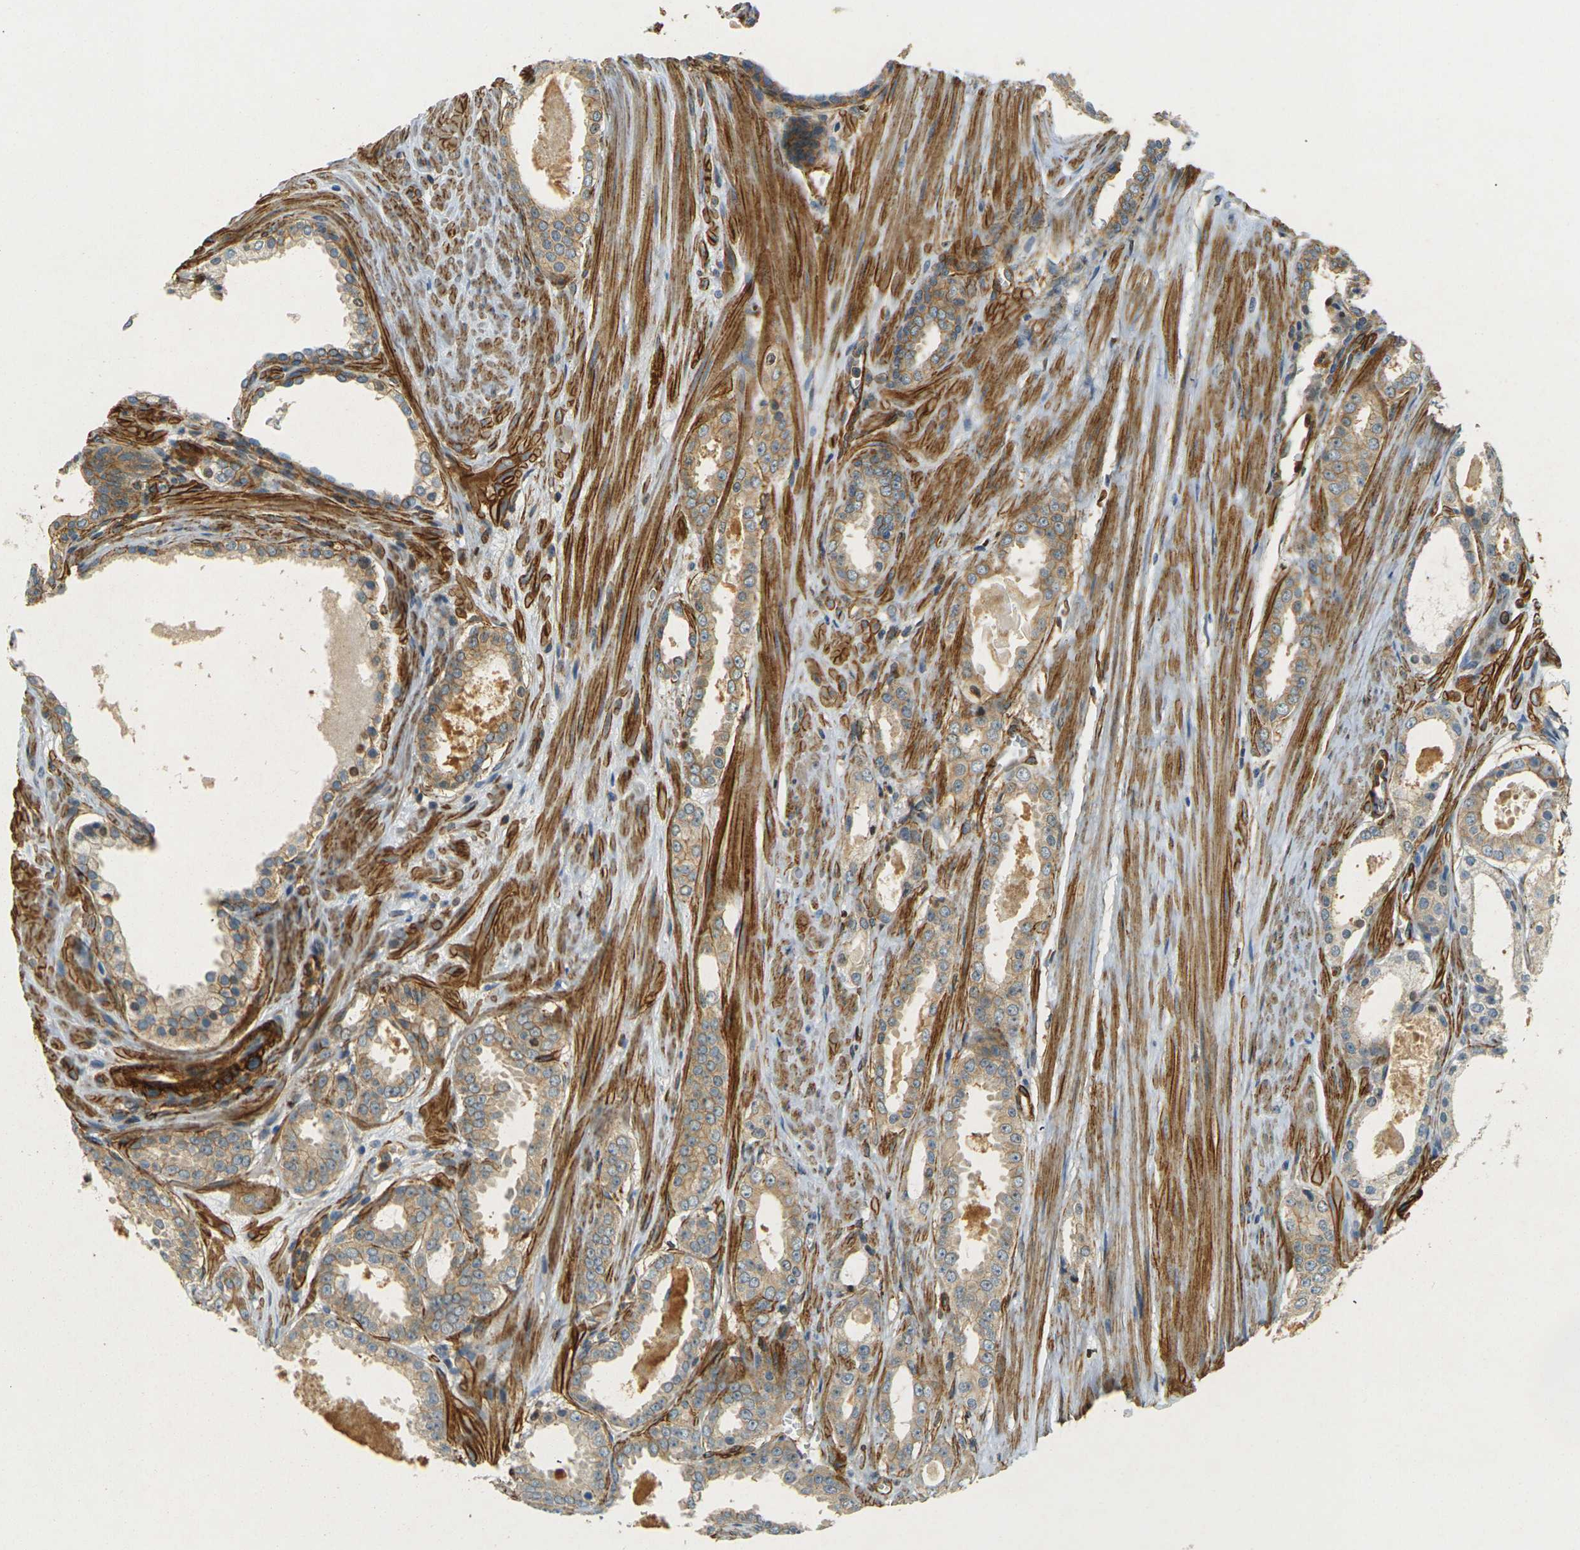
{"staining": {"intensity": "weak", "quantity": "25%-75%", "location": "cytoplasmic/membranous"}, "tissue": "prostate cancer", "cell_type": "Tumor cells", "image_type": "cancer", "snomed": [{"axis": "morphology", "description": "Adenocarcinoma, Low grade"}, {"axis": "topography", "description": "Prostate"}], "caption": "Immunohistochemical staining of human prostate cancer shows low levels of weak cytoplasmic/membranous protein expression in approximately 25%-75% of tumor cells.", "gene": "EPHA7", "patient": {"sex": "male", "age": 57}}